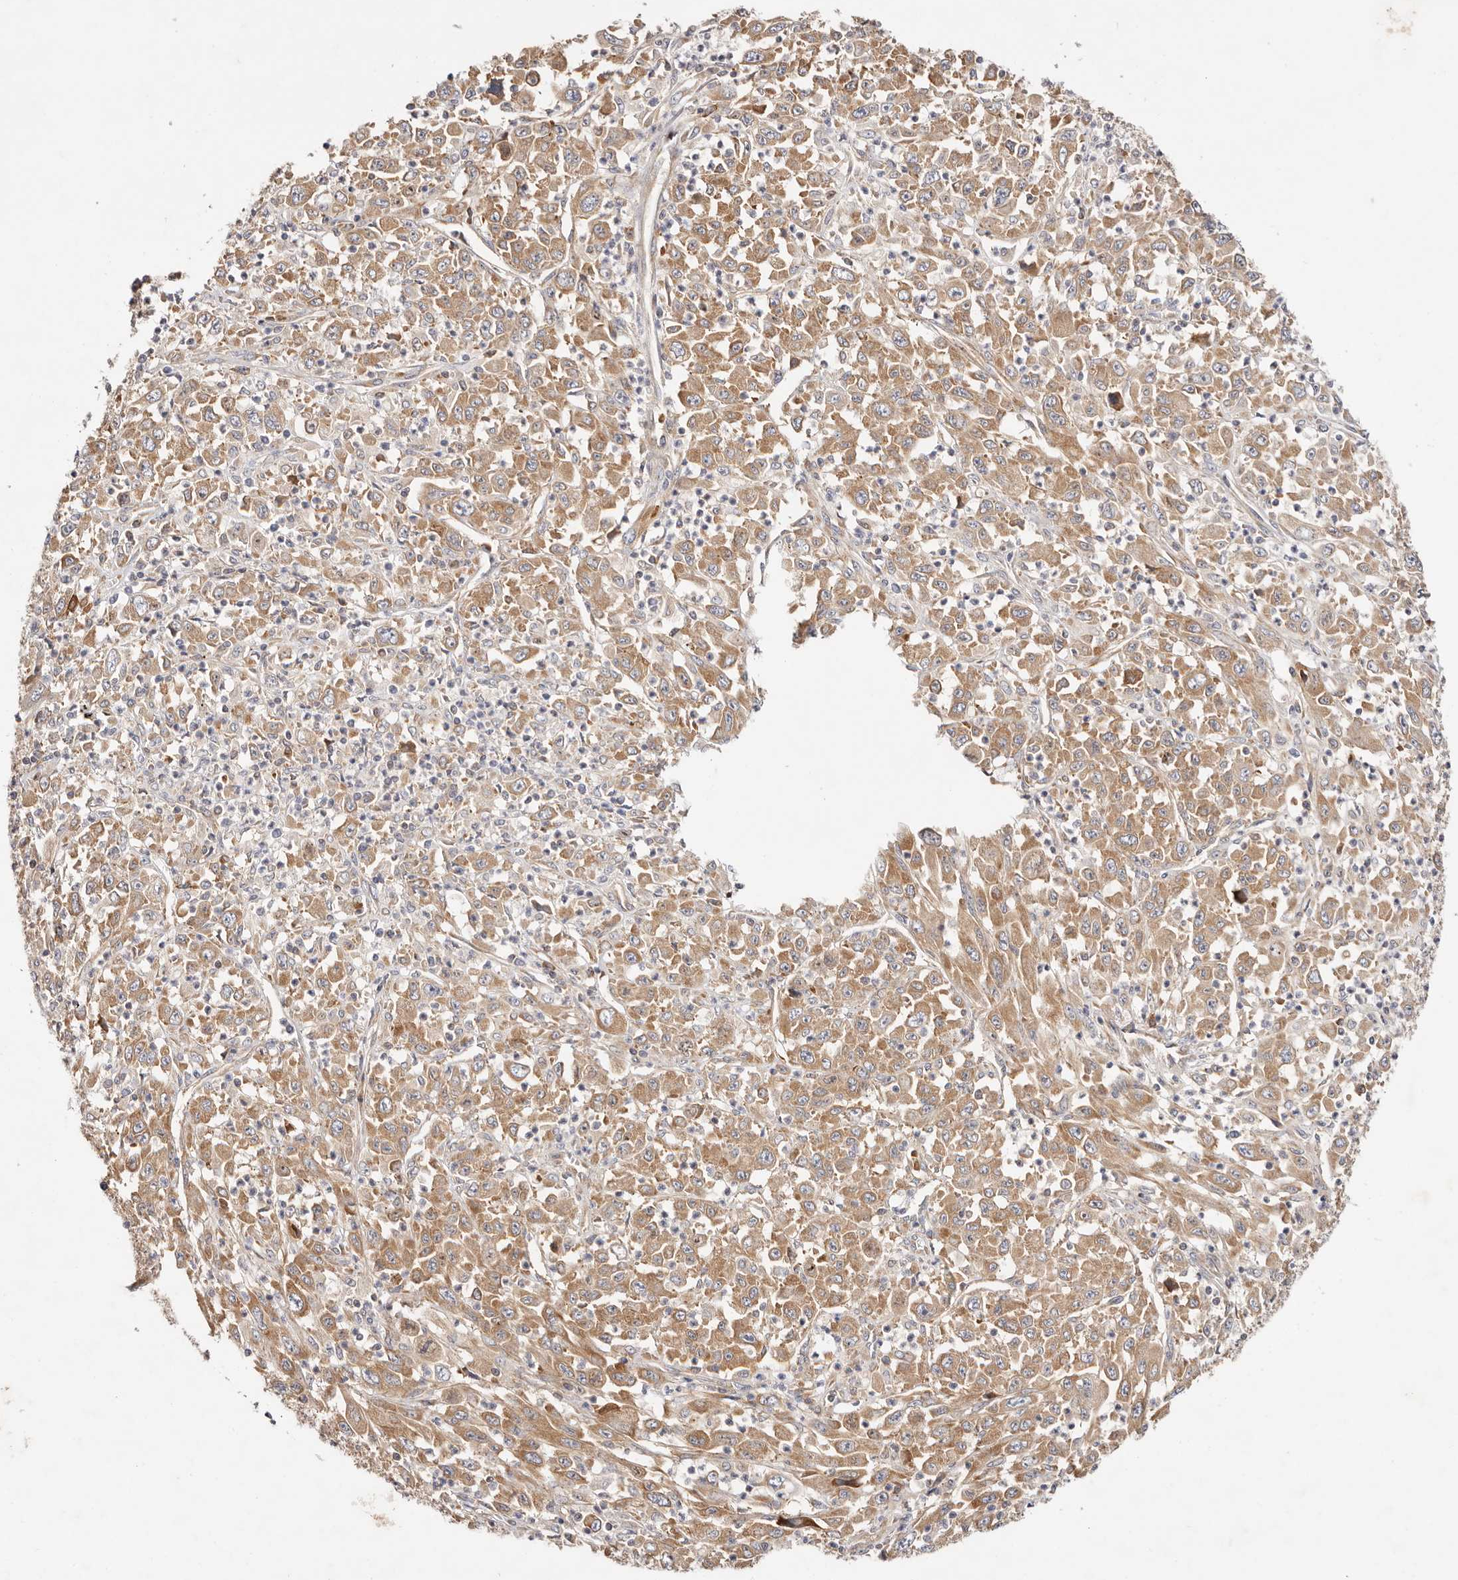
{"staining": {"intensity": "moderate", "quantity": ">75%", "location": "cytoplasmic/membranous"}, "tissue": "melanoma", "cell_type": "Tumor cells", "image_type": "cancer", "snomed": [{"axis": "morphology", "description": "Malignant melanoma, Metastatic site"}, {"axis": "topography", "description": "Skin"}], "caption": "Tumor cells exhibit moderate cytoplasmic/membranous expression in approximately >75% of cells in melanoma.", "gene": "GNA13", "patient": {"sex": "female", "age": 56}}